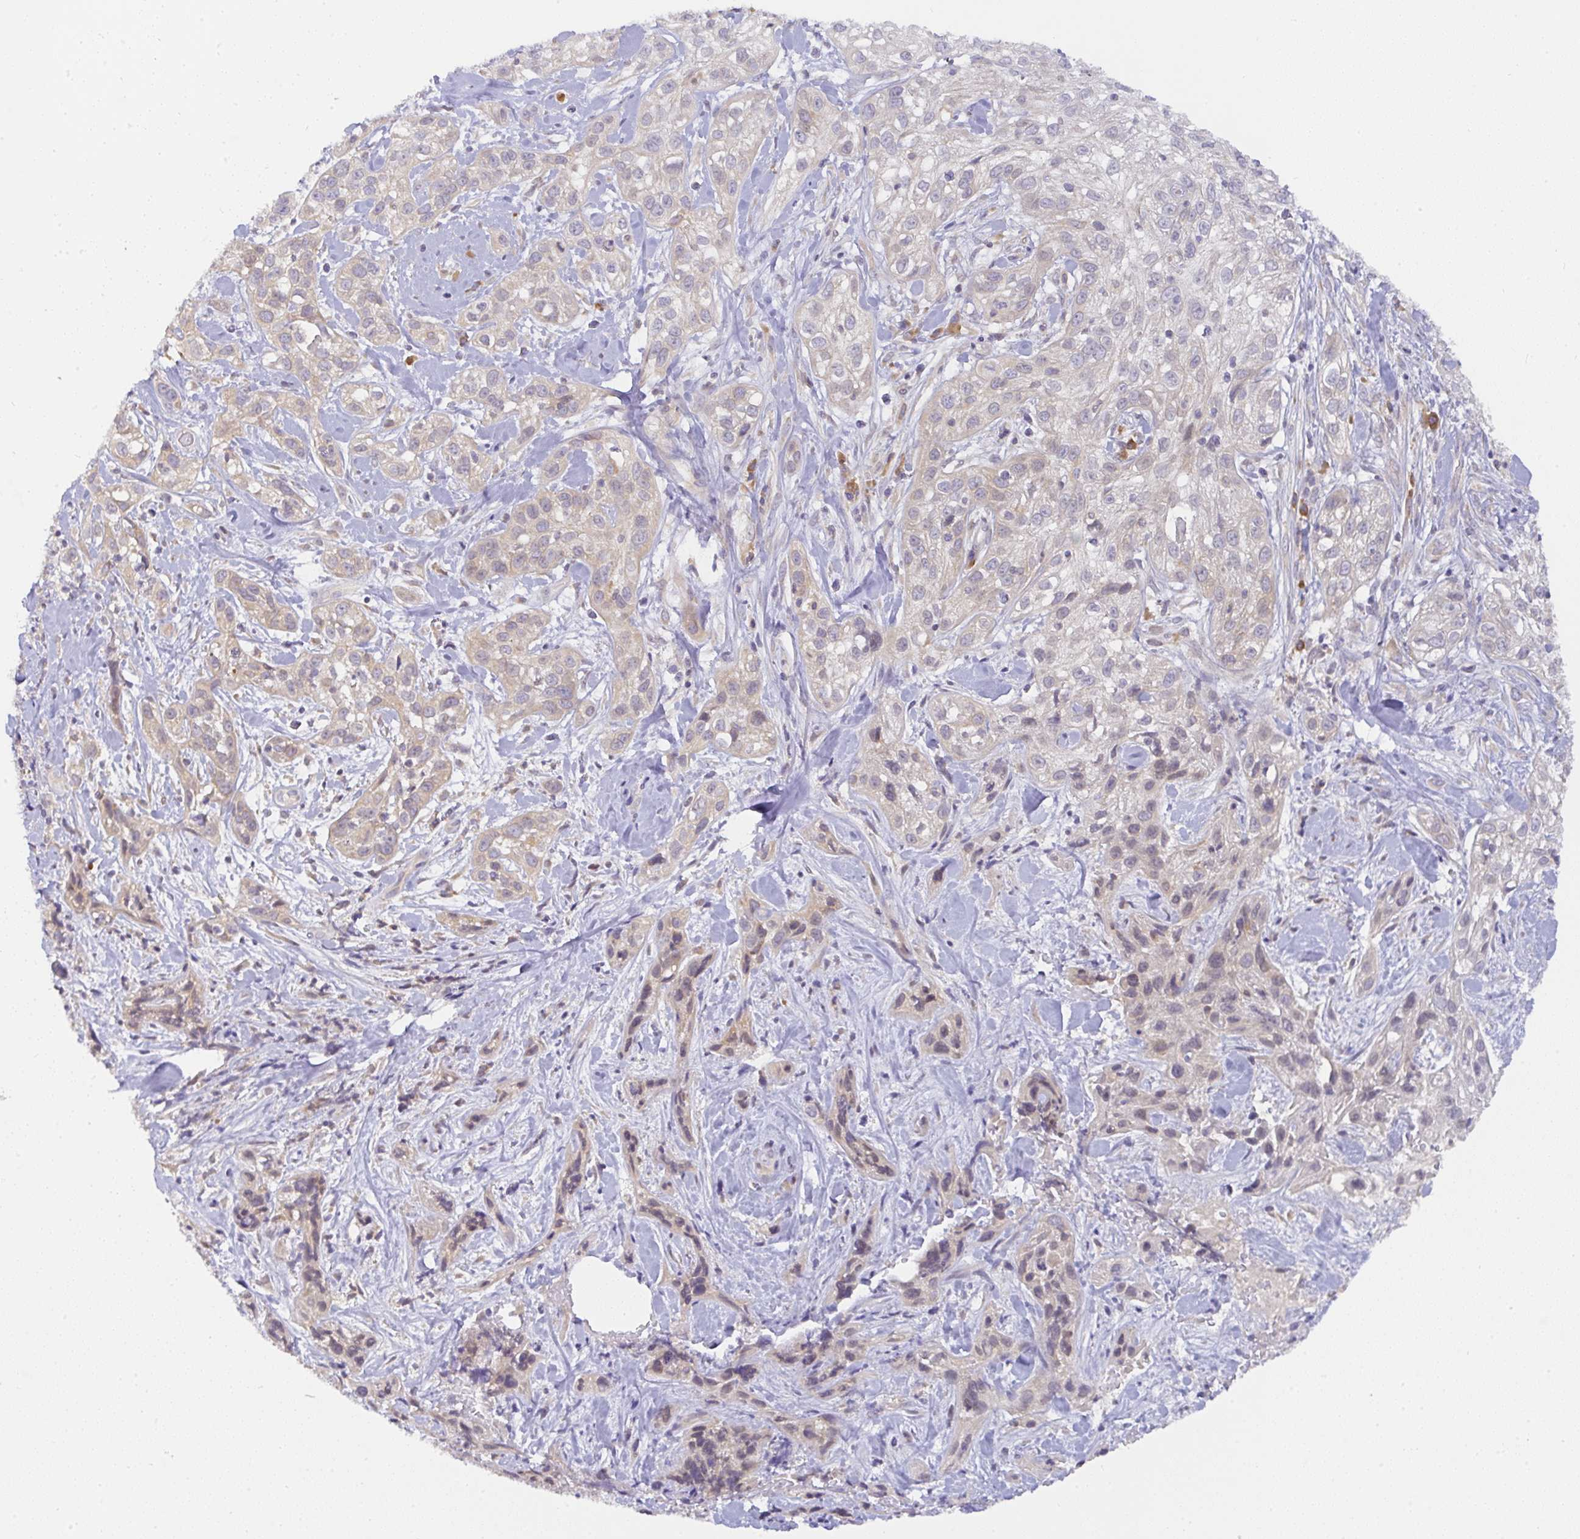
{"staining": {"intensity": "weak", "quantity": "<25%", "location": "cytoplasmic/membranous"}, "tissue": "skin cancer", "cell_type": "Tumor cells", "image_type": "cancer", "snomed": [{"axis": "morphology", "description": "Squamous cell carcinoma, NOS"}, {"axis": "topography", "description": "Skin"}], "caption": "DAB (3,3'-diaminobenzidine) immunohistochemical staining of human skin squamous cell carcinoma demonstrates no significant staining in tumor cells.", "gene": "DERL2", "patient": {"sex": "male", "age": 82}}